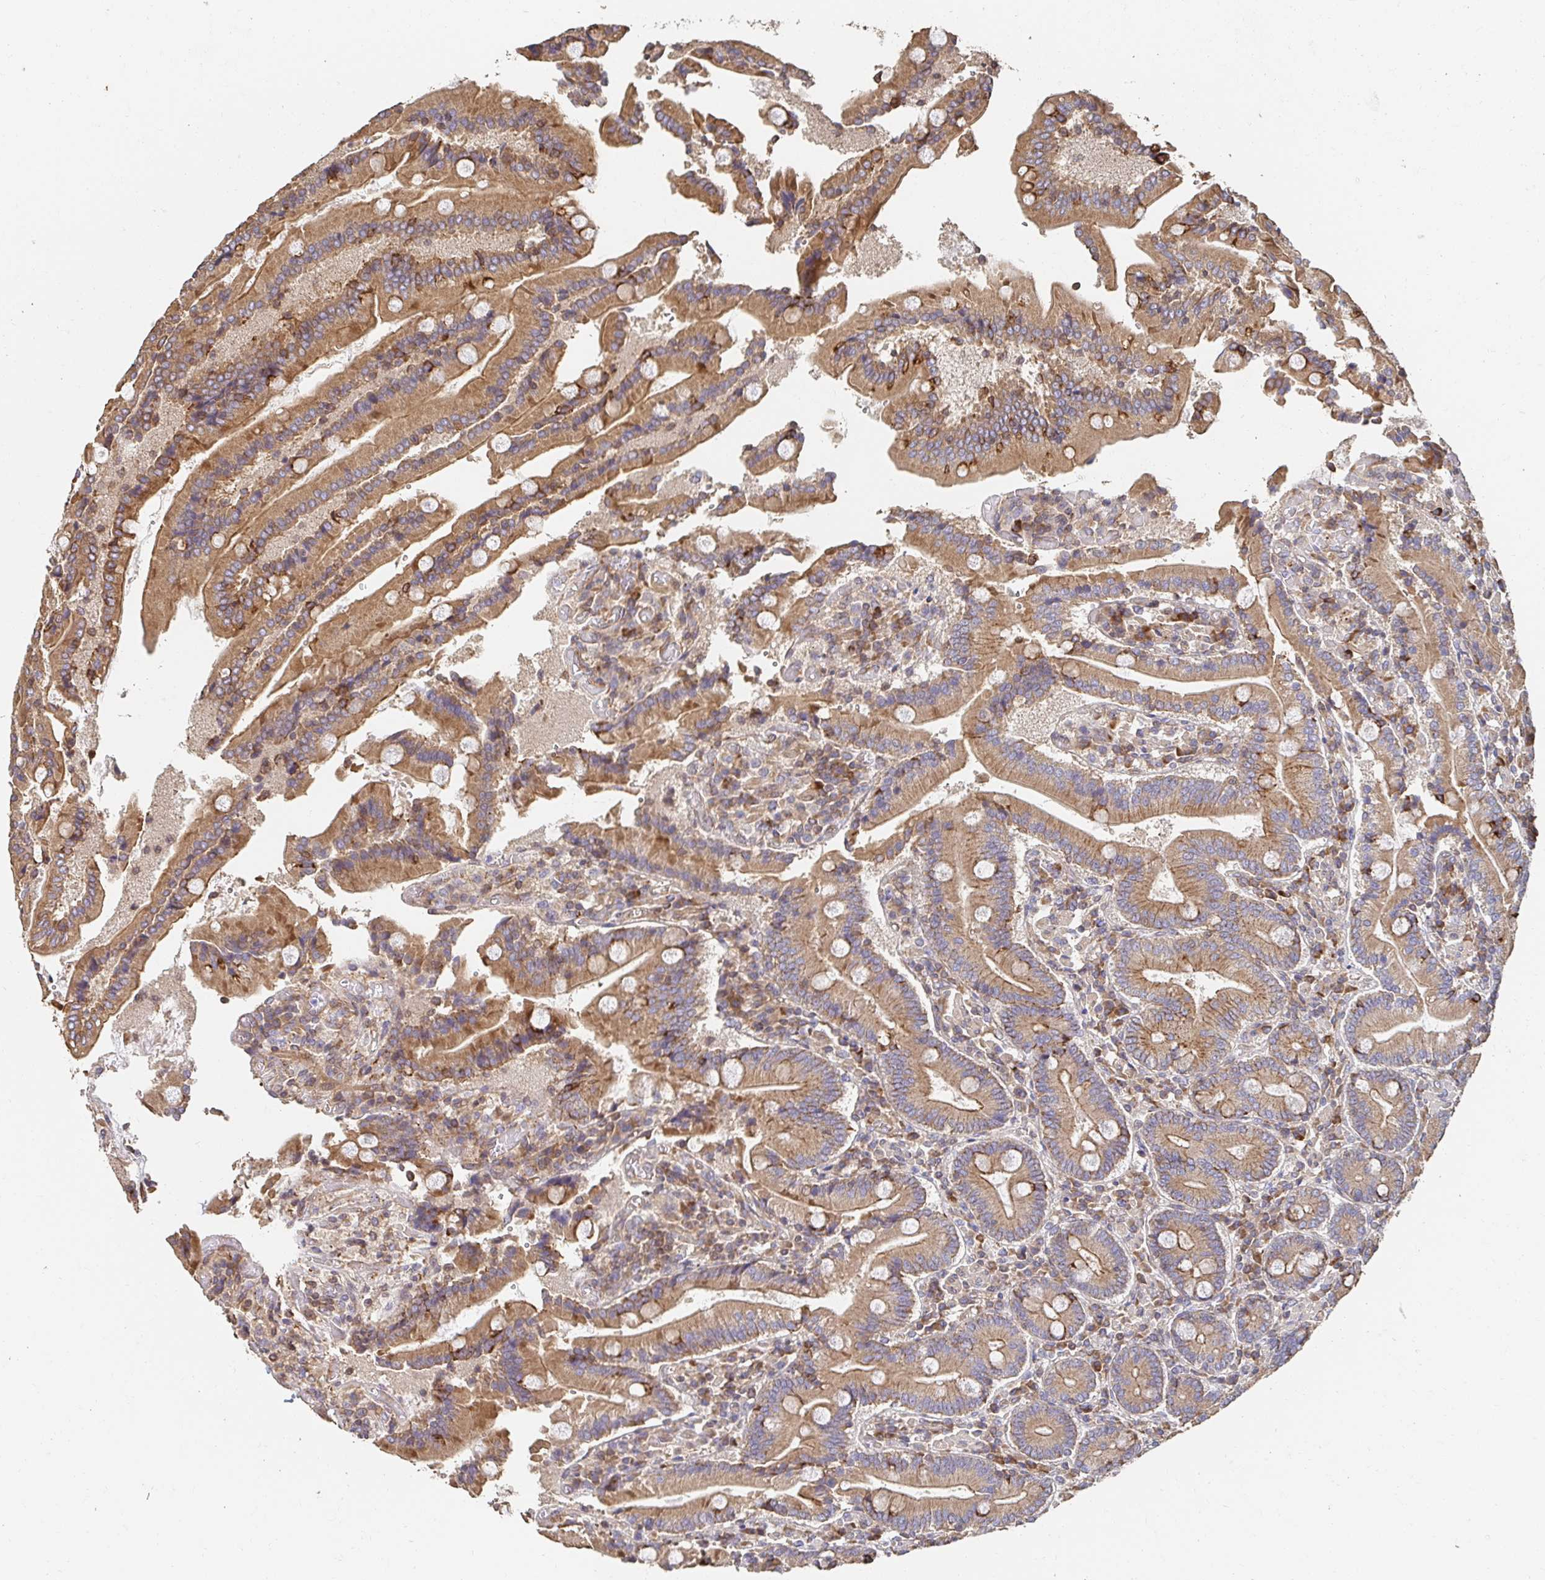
{"staining": {"intensity": "strong", "quantity": ">75%", "location": "cytoplasmic/membranous"}, "tissue": "duodenum", "cell_type": "Glandular cells", "image_type": "normal", "snomed": [{"axis": "morphology", "description": "Normal tissue, NOS"}, {"axis": "topography", "description": "Duodenum"}], "caption": "IHC histopathology image of benign duodenum: human duodenum stained using immunohistochemistry (IHC) shows high levels of strong protein expression localized specifically in the cytoplasmic/membranous of glandular cells, appearing as a cytoplasmic/membranous brown color.", "gene": "APBB1", "patient": {"sex": "female", "age": 62}}